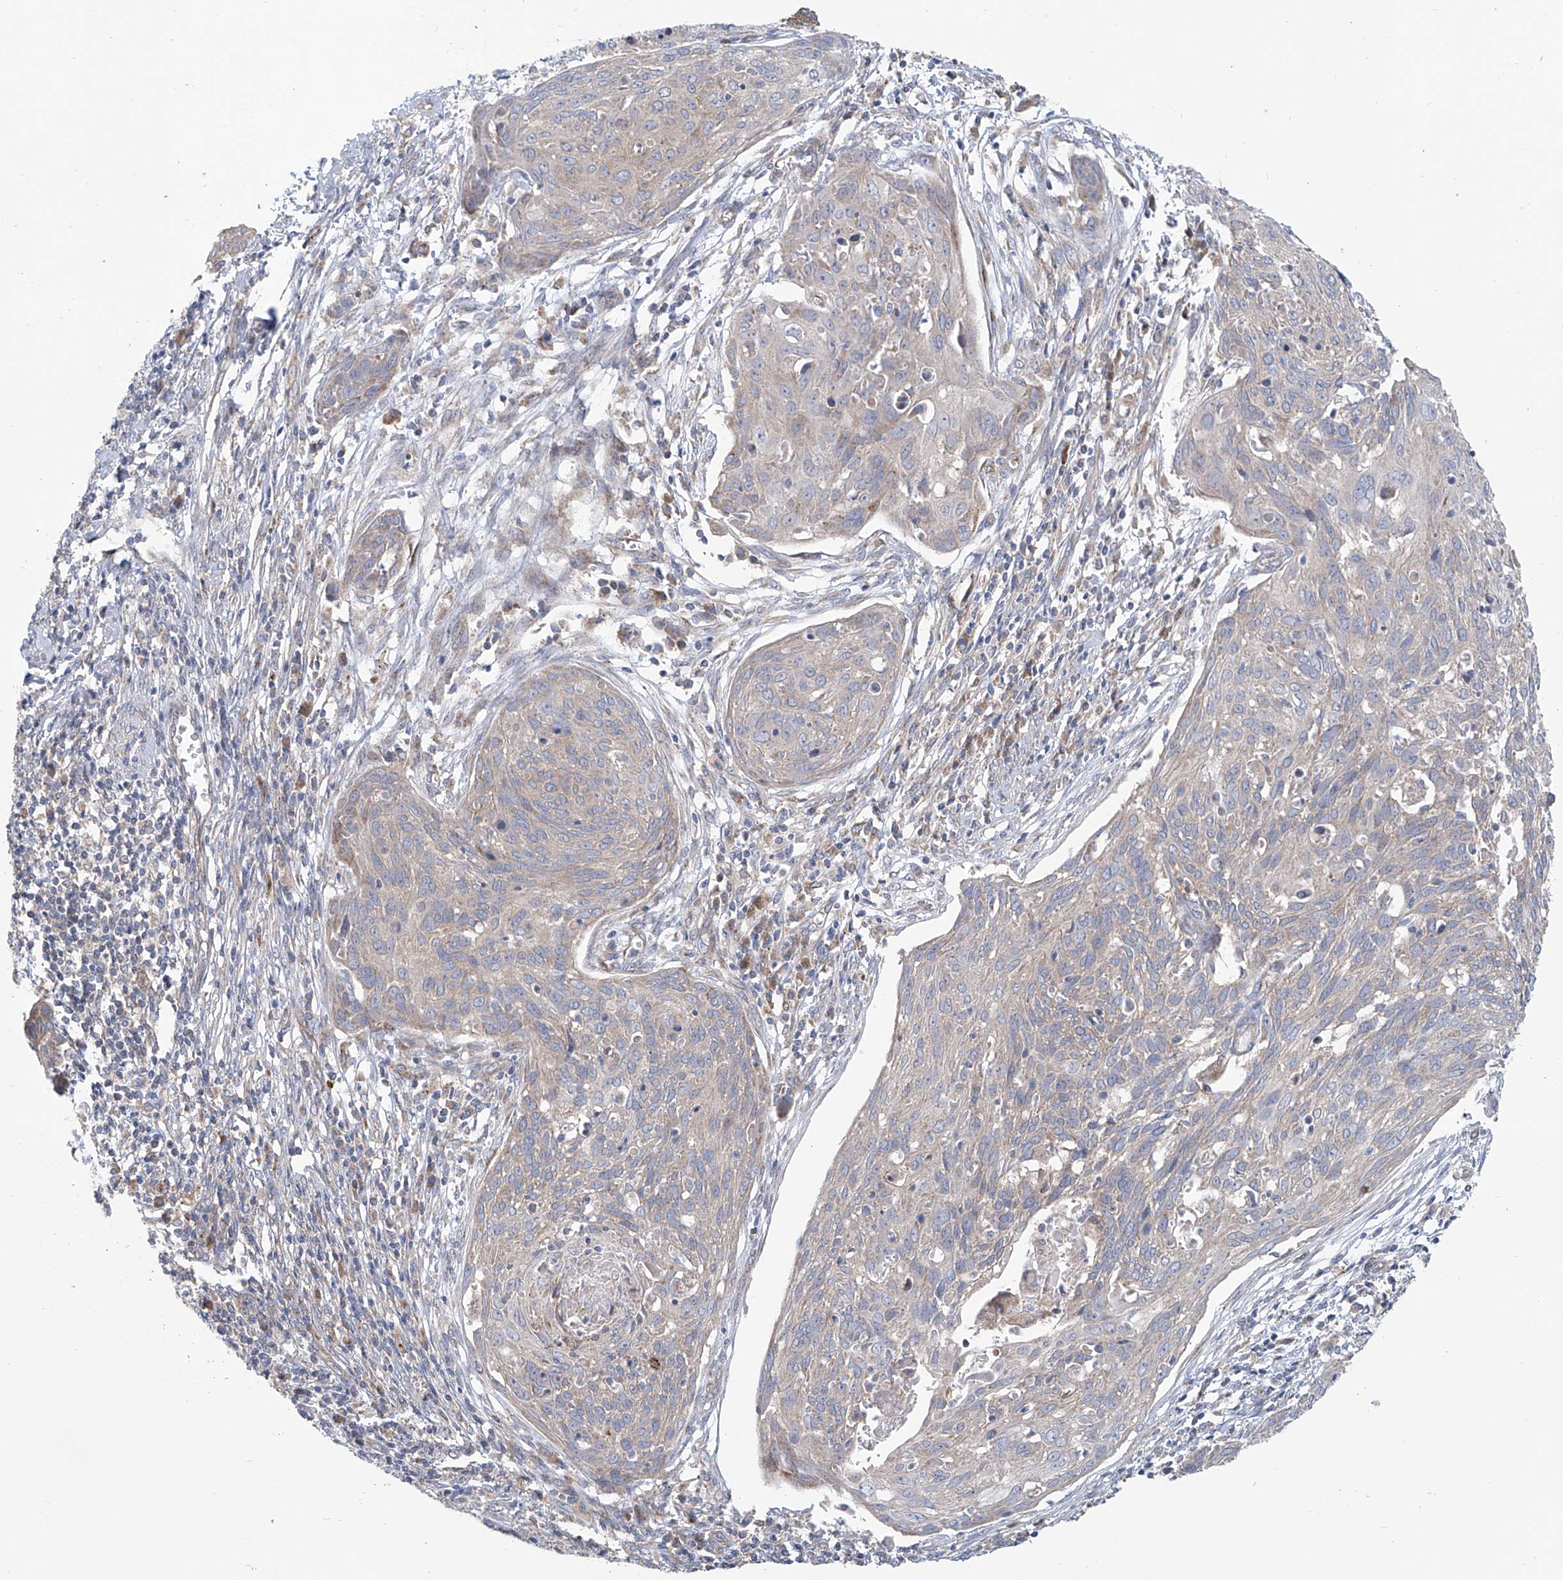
{"staining": {"intensity": "moderate", "quantity": "25%-75%", "location": "cytoplasmic/membranous"}, "tissue": "cervical cancer", "cell_type": "Tumor cells", "image_type": "cancer", "snomed": [{"axis": "morphology", "description": "Squamous cell carcinoma, NOS"}, {"axis": "topography", "description": "Cervix"}], "caption": "High-power microscopy captured an immunohistochemistry histopathology image of squamous cell carcinoma (cervical), revealing moderate cytoplasmic/membranous expression in about 25%-75% of tumor cells. (DAB (3,3'-diaminobenzidine) IHC, brown staining for protein, blue staining for nuclei).", "gene": "KLC4", "patient": {"sex": "female", "age": 38}}